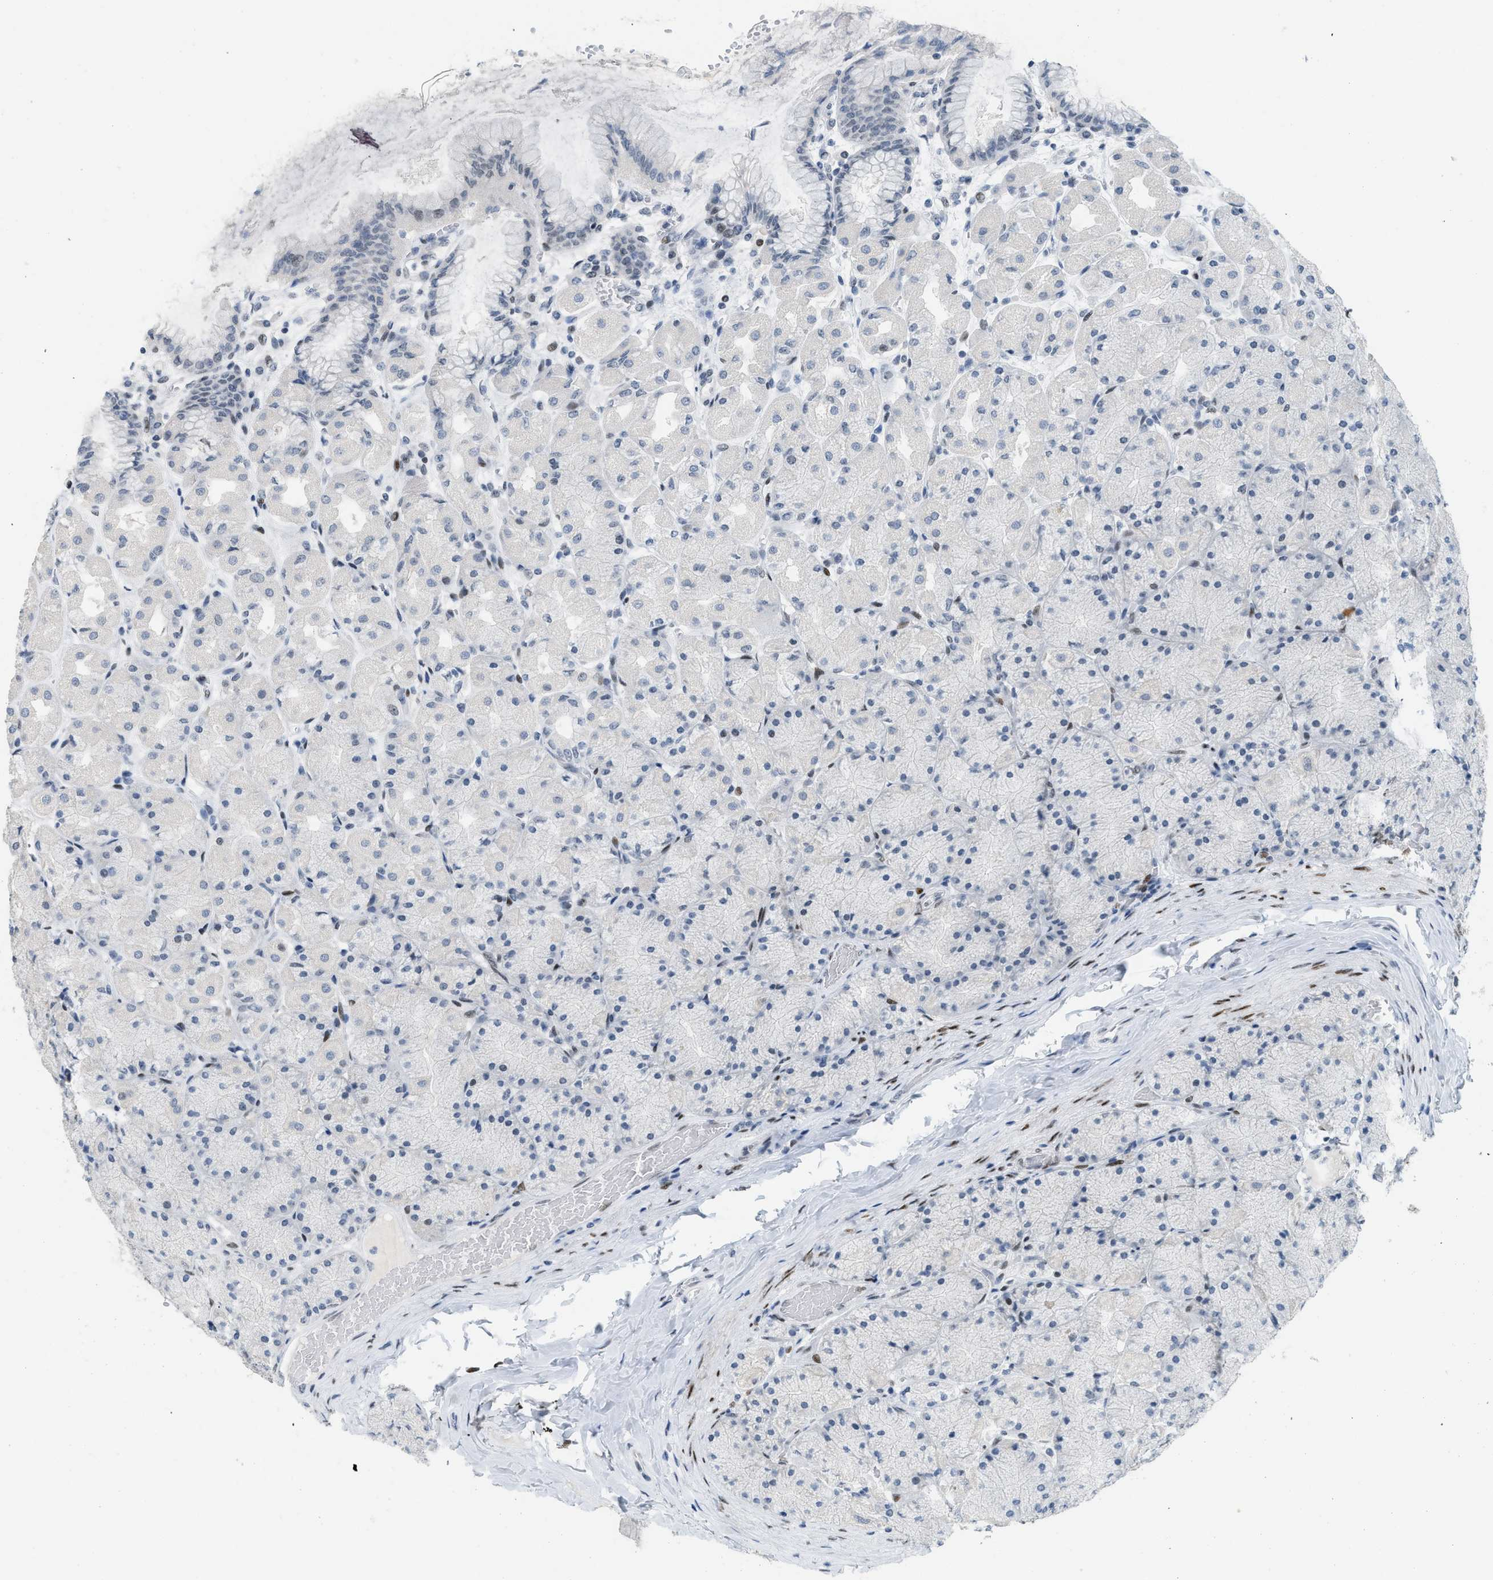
{"staining": {"intensity": "weak", "quantity": "<25%", "location": "nuclear"}, "tissue": "stomach", "cell_type": "Glandular cells", "image_type": "normal", "snomed": [{"axis": "morphology", "description": "Normal tissue, NOS"}, {"axis": "topography", "description": "Stomach, upper"}], "caption": "Glandular cells are negative for brown protein staining in benign stomach. Nuclei are stained in blue.", "gene": "PBX1", "patient": {"sex": "female", "age": 56}}